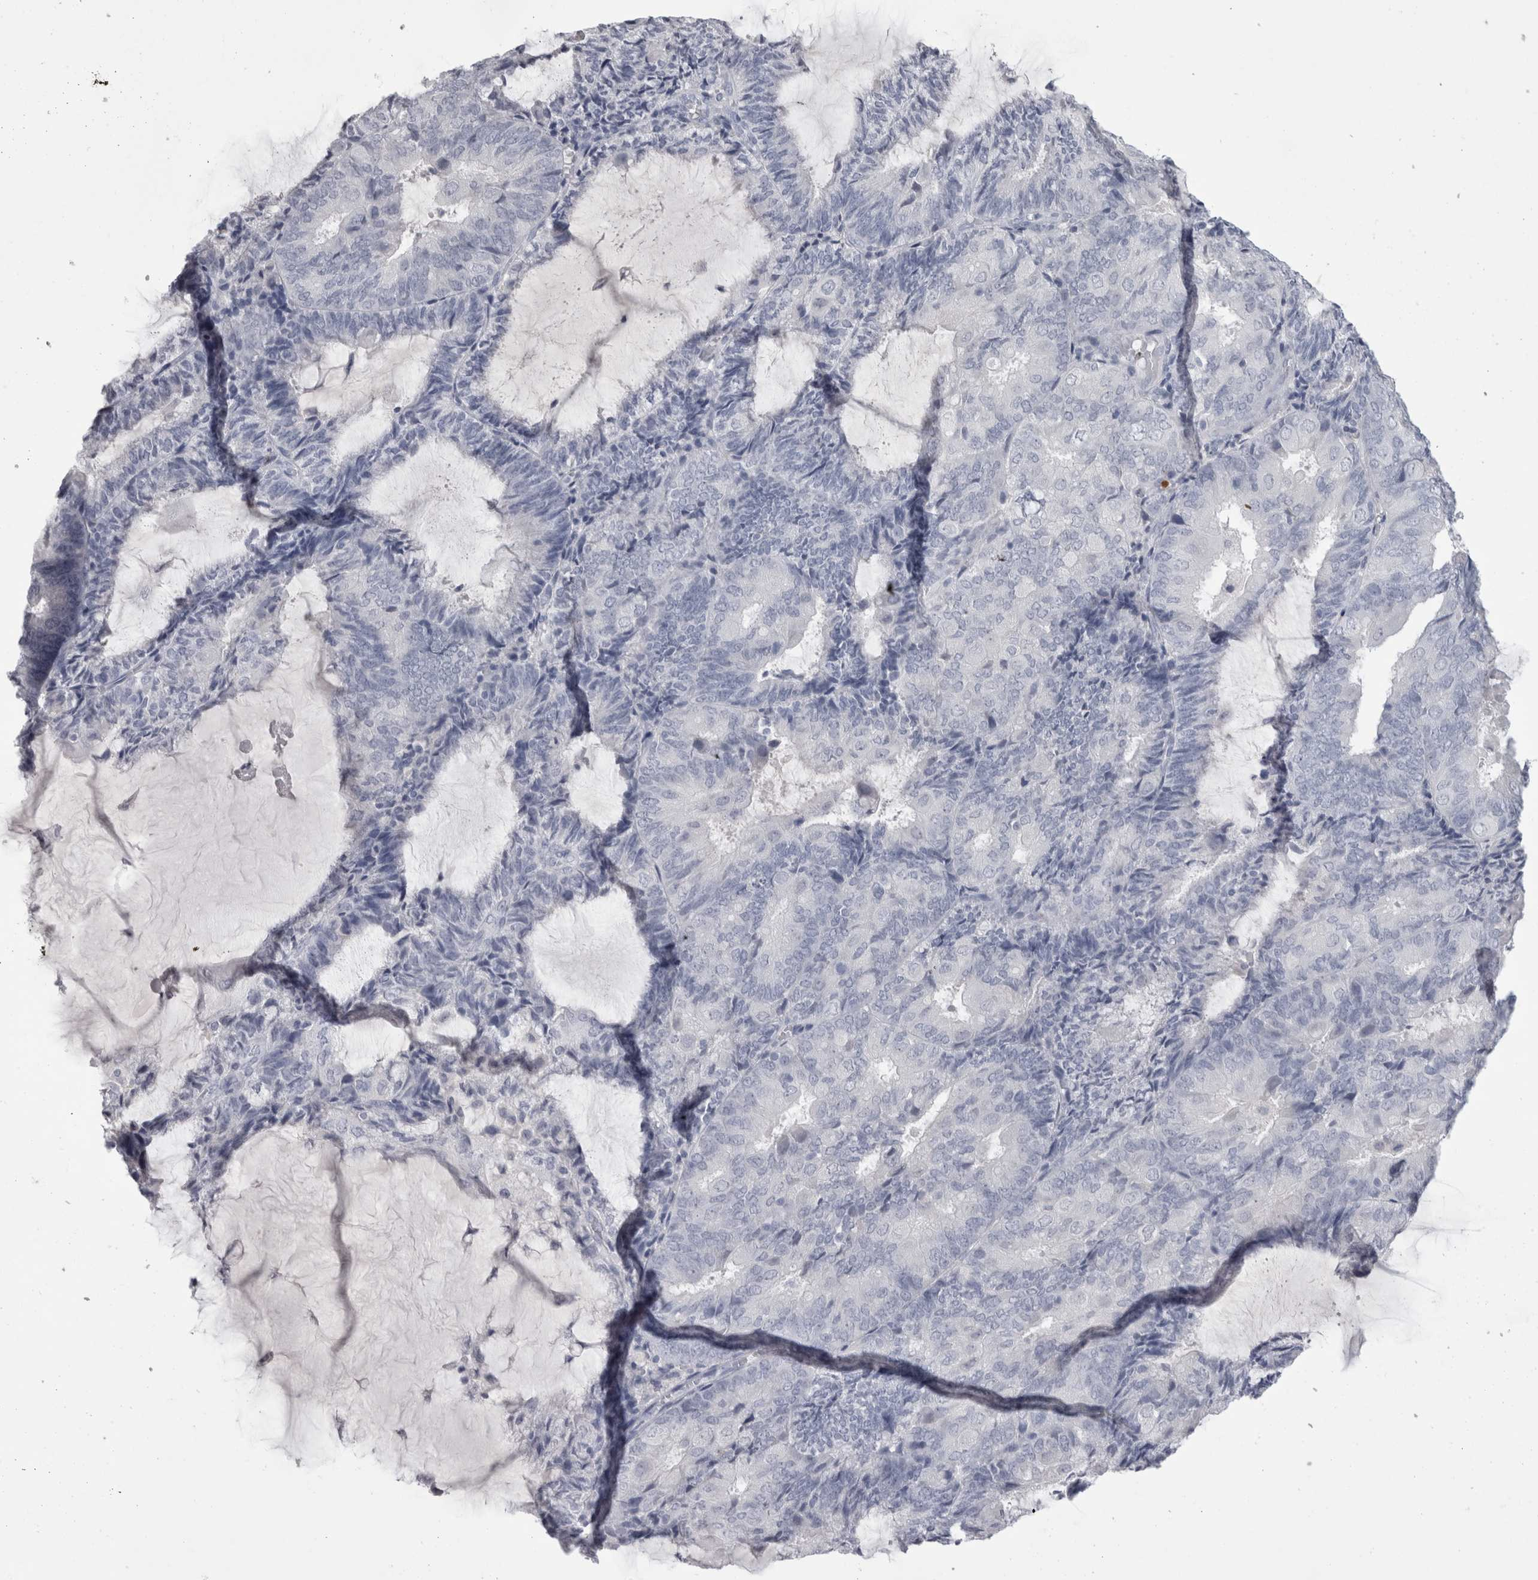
{"staining": {"intensity": "negative", "quantity": "none", "location": "none"}, "tissue": "endometrial cancer", "cell_type": "Tumor cells", "image_type": "cancer", "snomed": [{"axis": "morphology", "description": "Adenocarcinoma, NOS"}, {"axis": "topography", "description": "Endometrium"}], "caption": "Protein analysis of adenocarcinoma (endometrial) shows no significant staining in tumor cells.", "gene": "ADAM2", "patient": {"sex": "female", "age": 81}}